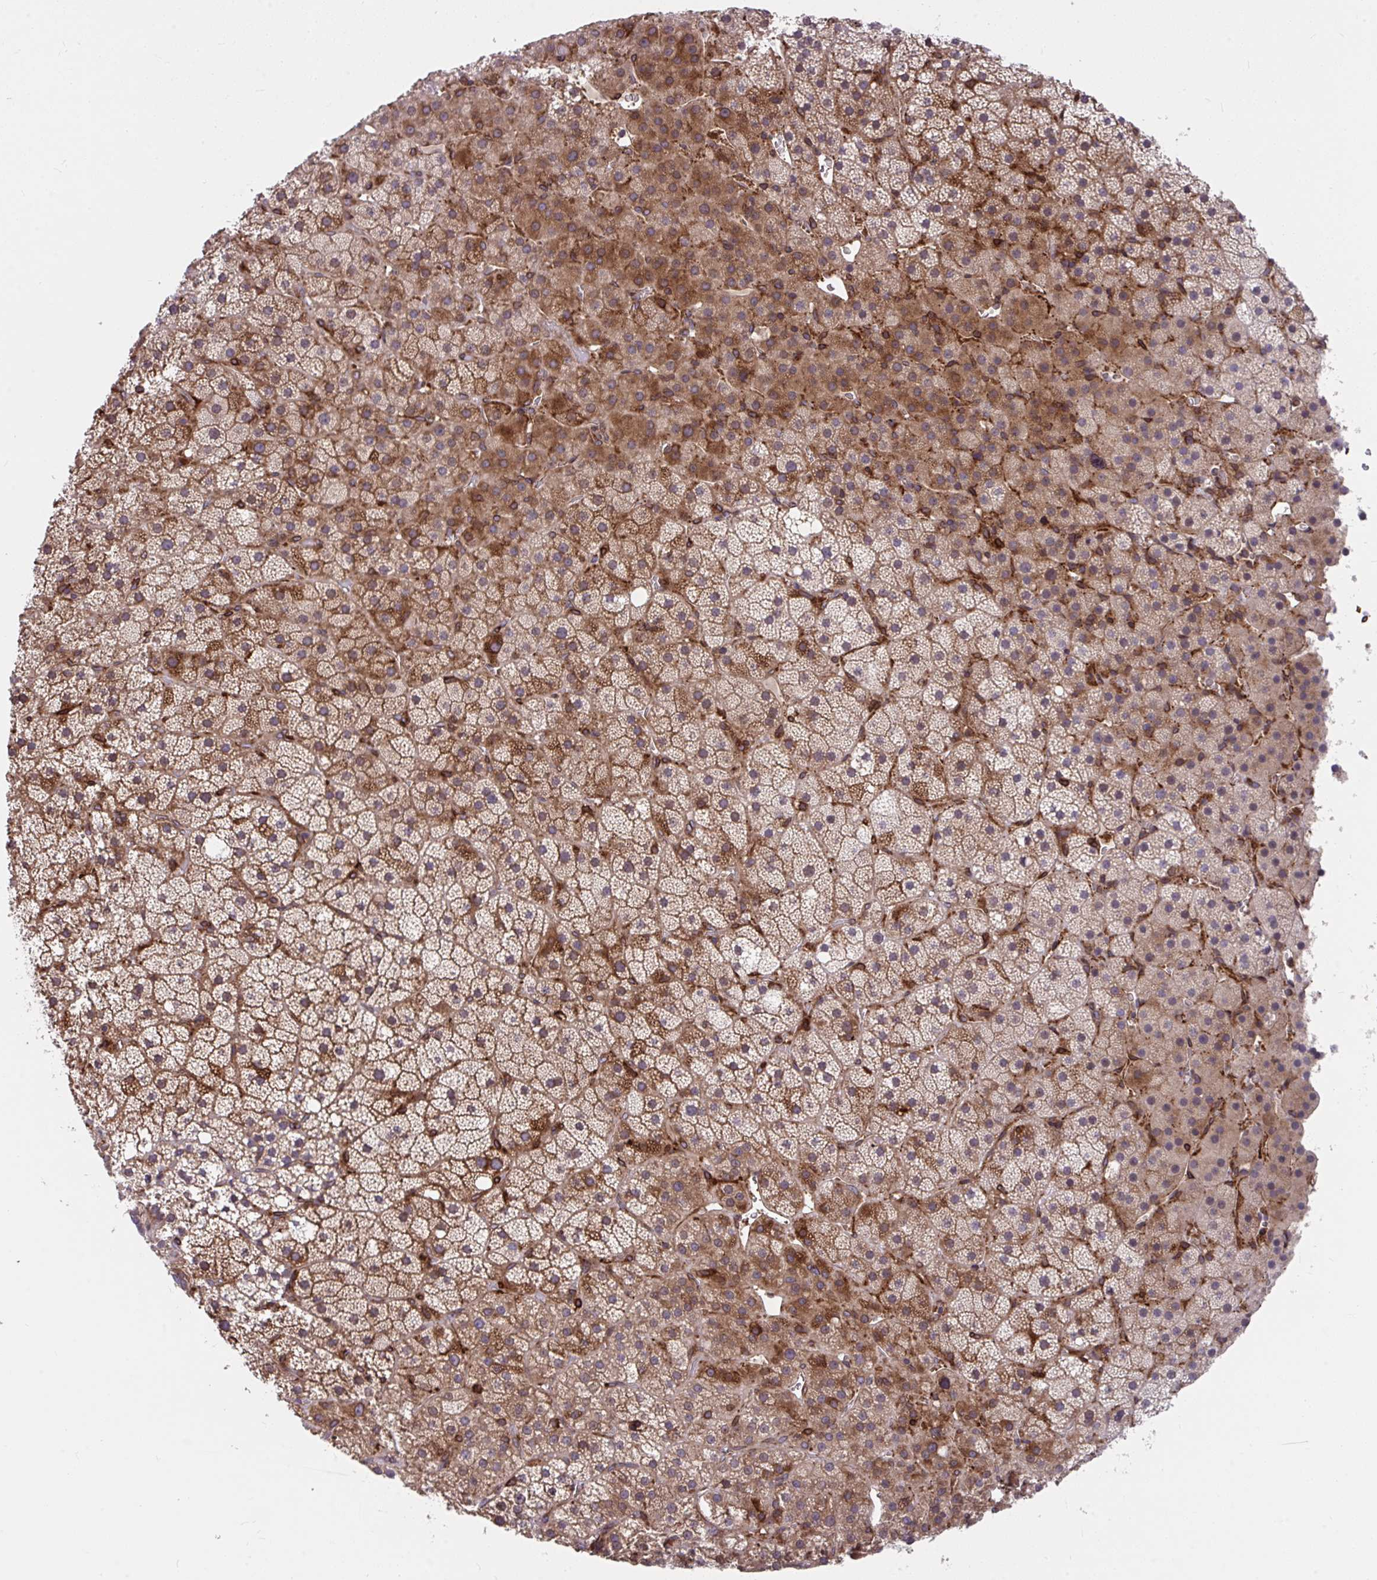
{"staining": {"intensity": "moderate", "quantity": "25%-75%", "location": "cytoplasmic/membranous"}, "tissue": "adrenal gland", "cell_type": "Glandular cells", "image_type": "normal", "snomed": [{"axis": "morphology", "description": "Normal tissue, NOS"}, {"axis": "topography", "description": "Adrenal gland"}], "caption": "Adrenal gland stained with DAB immunohistochemistry reveals medium levels of moderate cytoplasmic/membranous staining in about 25%-75% of glandular cells. (DAB = brown stain, brightfield microscopy at high magnification).", "gene": "STIM2", "patient": {"sex": "male", "age": 53}}